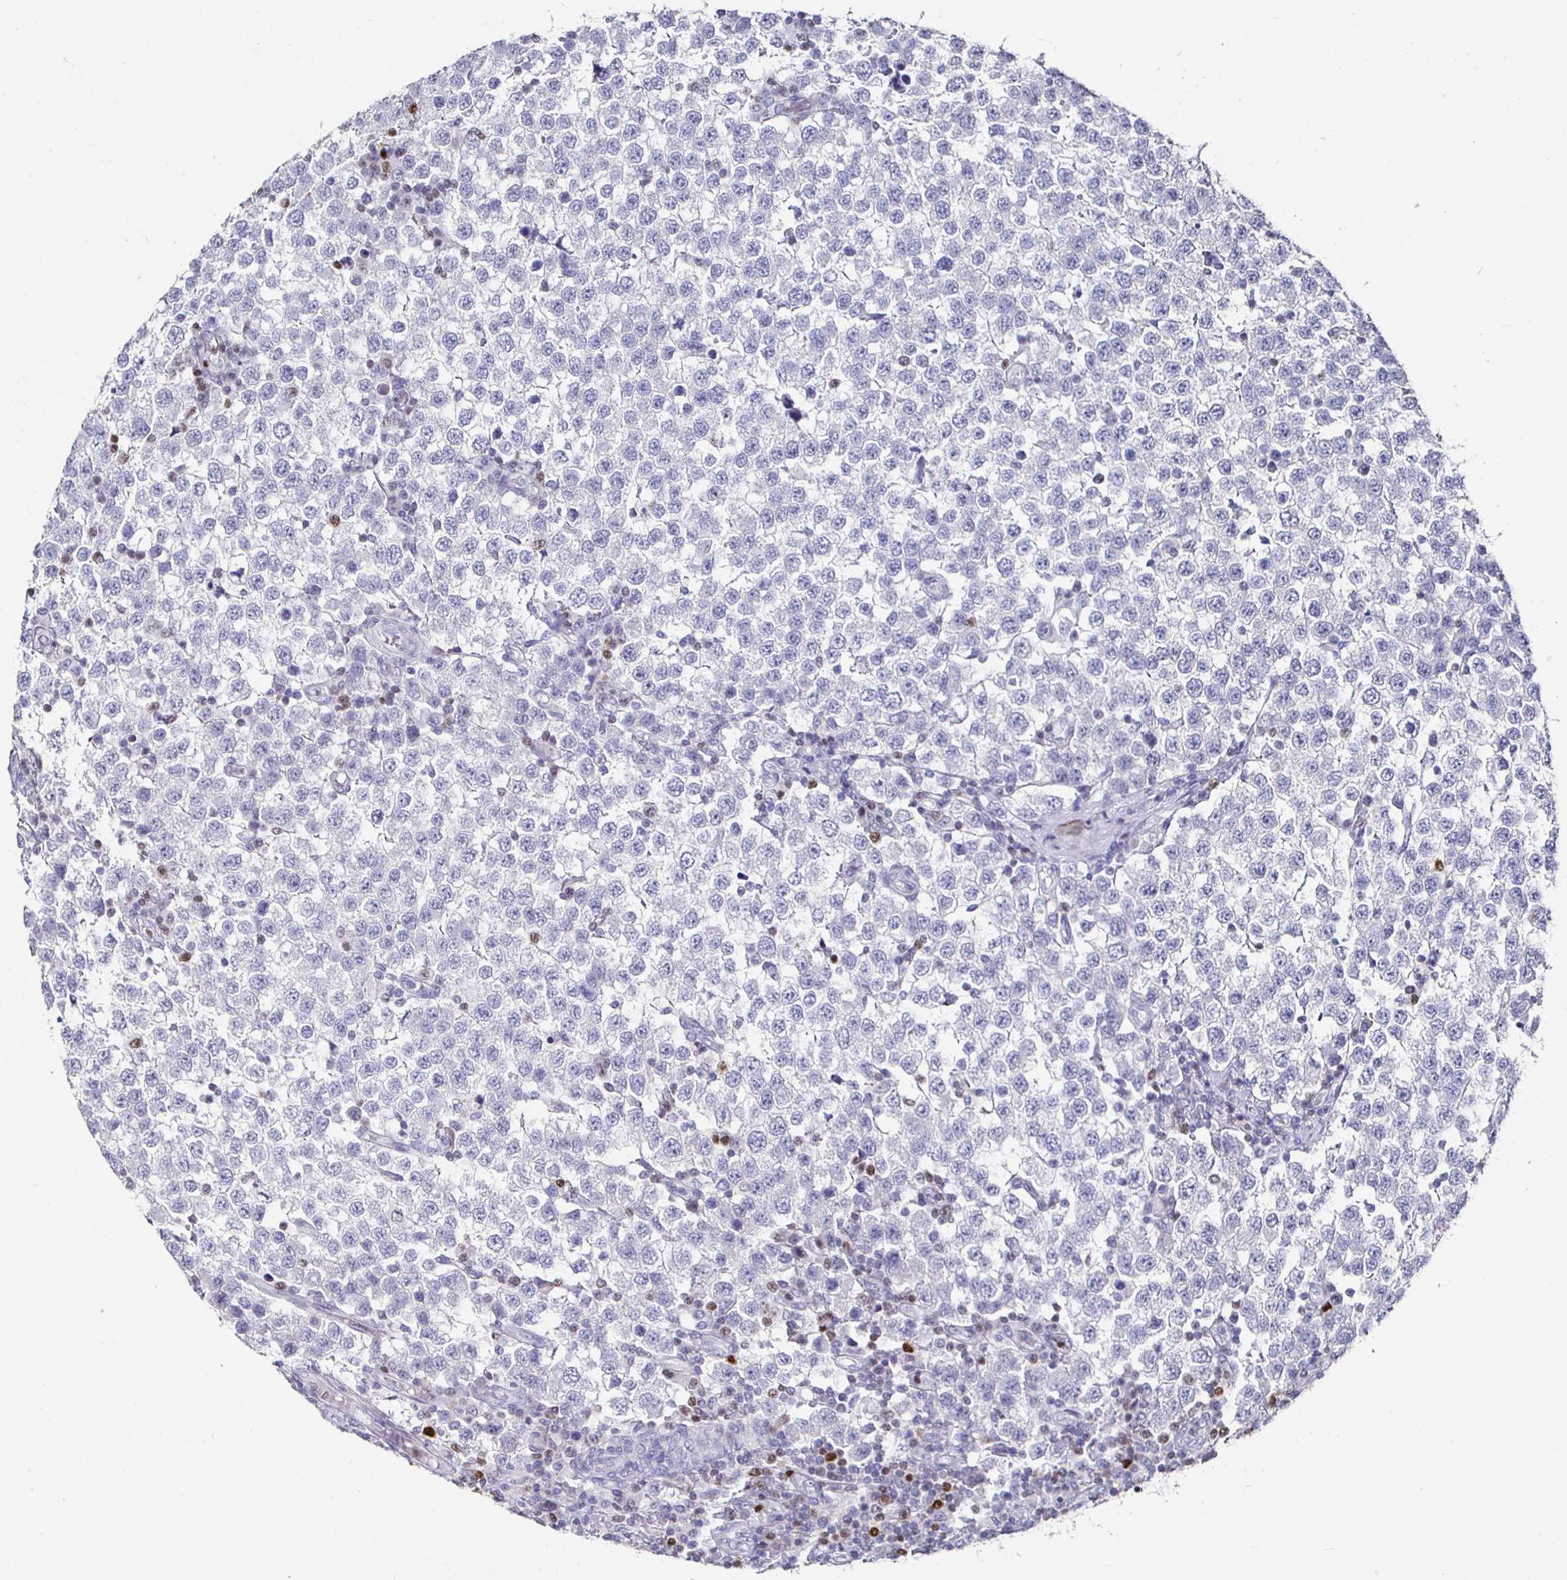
{"staining": {"intensity": "negative", "quantity": "none", "location": "none"}, "tissue": "testis cancer", "cell_type": "Tumor cells", "image_type": "cancer", "snomed": [{"axis": "morphology", "description": "Seminoma, NOS"}, {"axis": "topography", "description": "Testis"}], "caption": "Seminoma (testis) stained for a protein using IHC exhibits no expression tumor cells.", "gene": "RUNX2", "patient": {"sex": "male", "age": 34}}